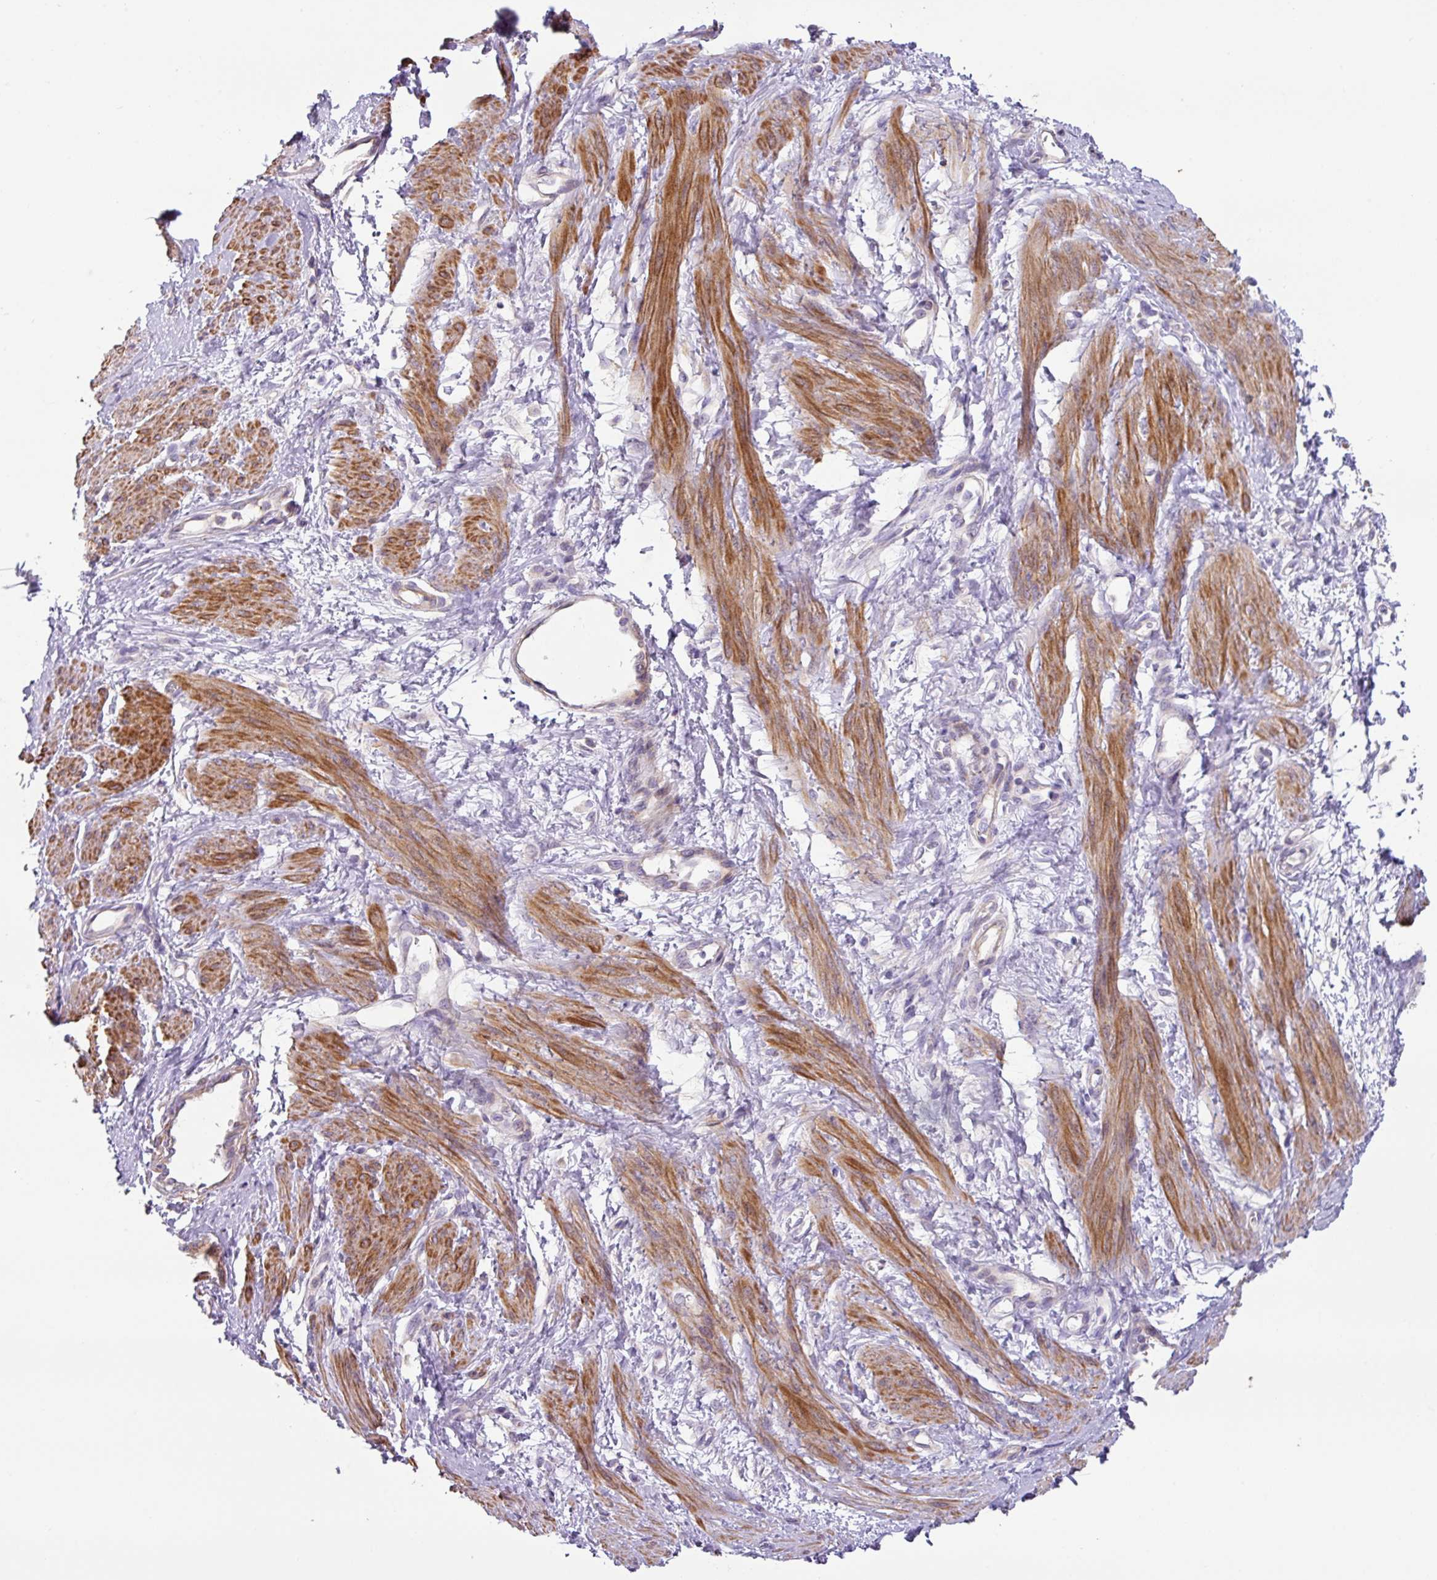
{"staining": {"intensity": "moderate", "quantity": ">75%", "location": "cytoplasmic/membranous"}, "tissue": "smooth muscle", "cell_type": "Smooth muscle cells", "image_type": "normal", "snomed": [{"axis": "morphology", "description": "Normal tissue, NOS"}, {"axis": "topography", "description": "Smooth muscle"}, {"axis": "topography", "description": "Uterus"}], "caption": "A histopathology image of human smooth muscle stained for a protein exhibits moderate cytoplasmic/membranous brown staining in smooth muscle cells. Nuclei are stained in blue.", "gene": "MRRF", "patient": {"sex": "female", "age": 39}}